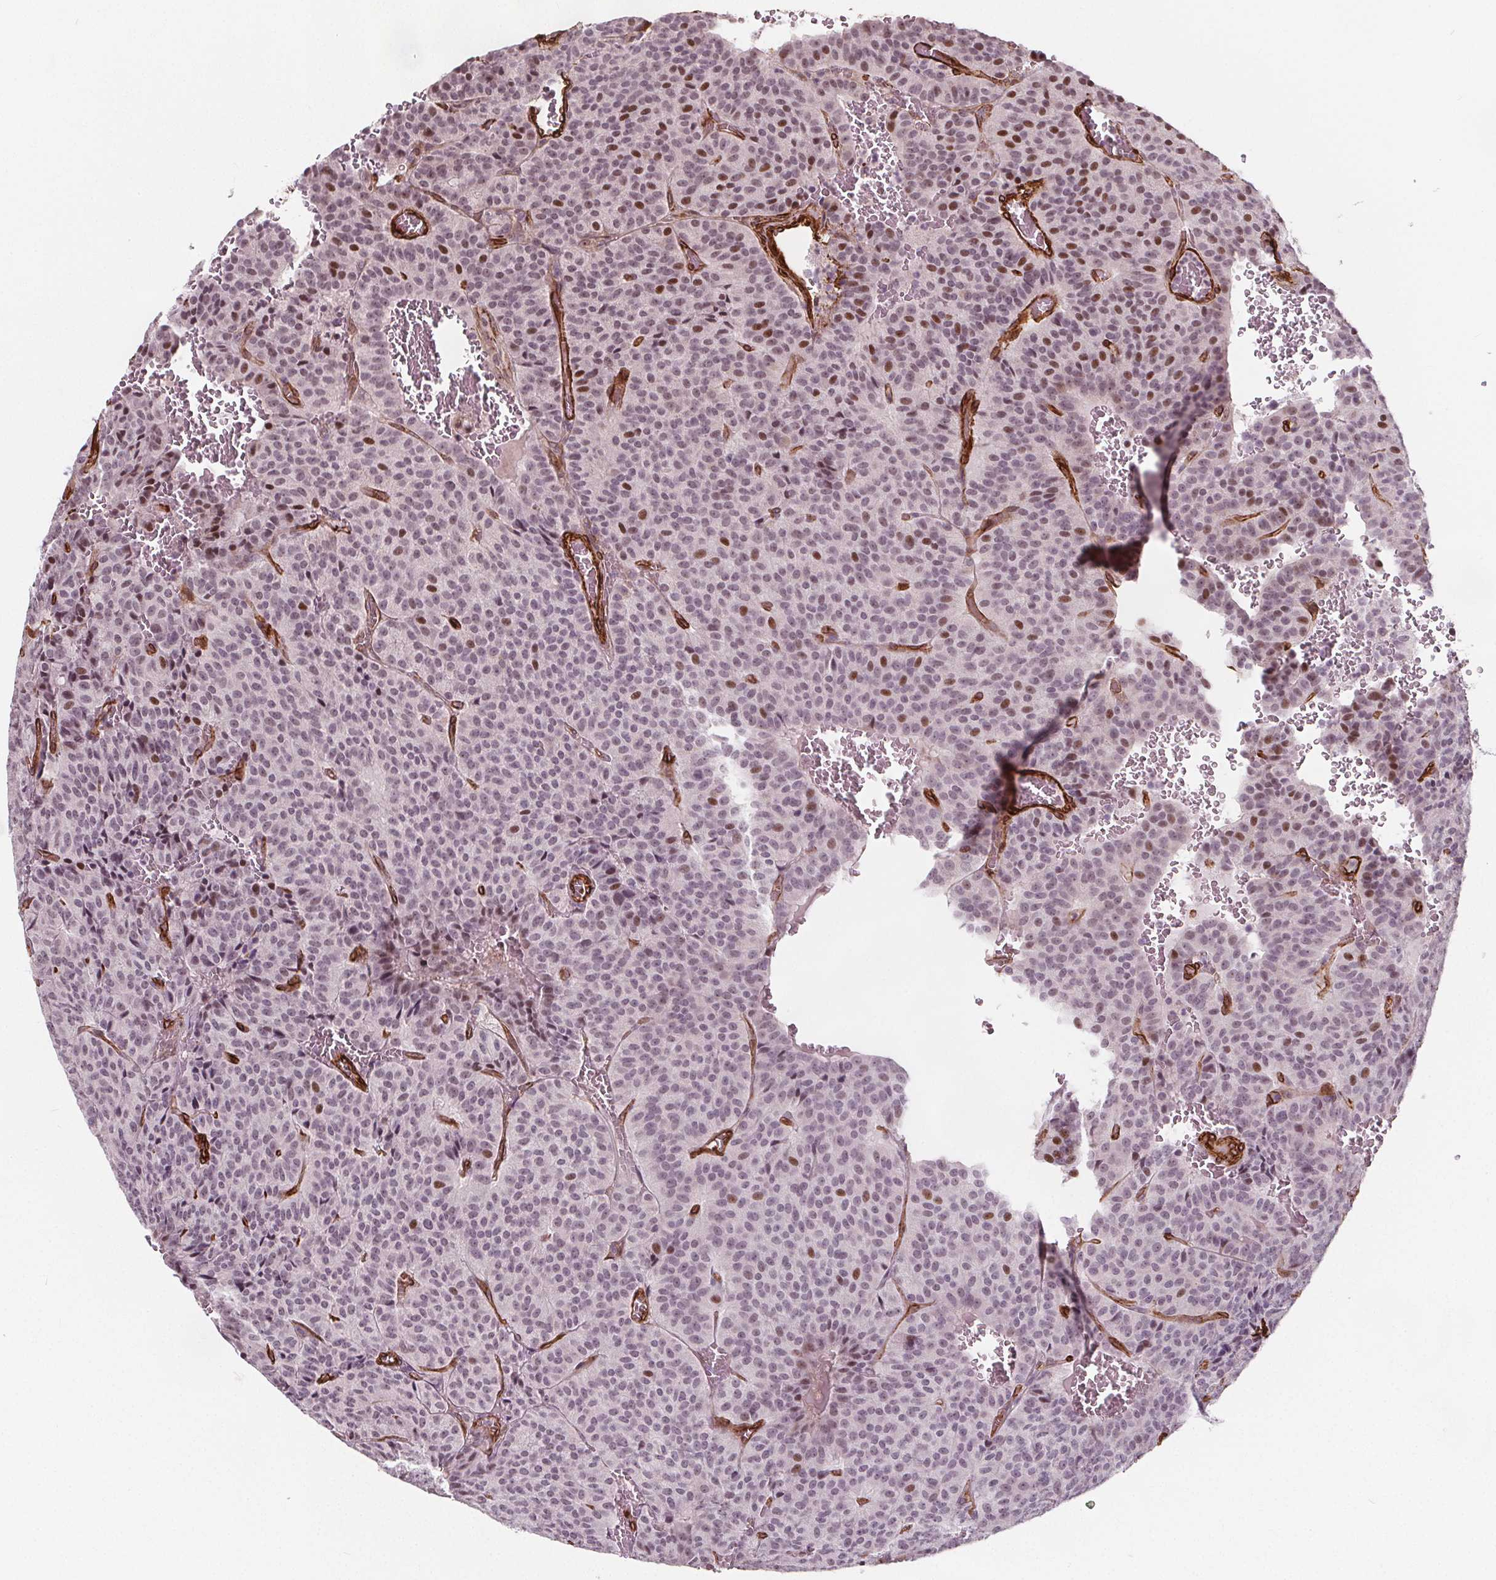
{"staining": {"intensity": "moderate", "quantity": "<25%", "location": "nuclear"}, "tissue": "carcinoid", "cell_type": "Tumor cells", "image_type": "cancer", "snomed": [{"axis": "morphology", "description": "Carcinoid, malignant, NOS"}, {"axis": "topography", "description": "Lung"}], "caption": "This photomicrograph exhibits immunohistochemistry staining of human carcinoid (malignant), with low moderate nuclear positivity in approximately <25% of tumor cells.", "gene": "HAS1", "patient": {"sex": "male", "age": 70}}